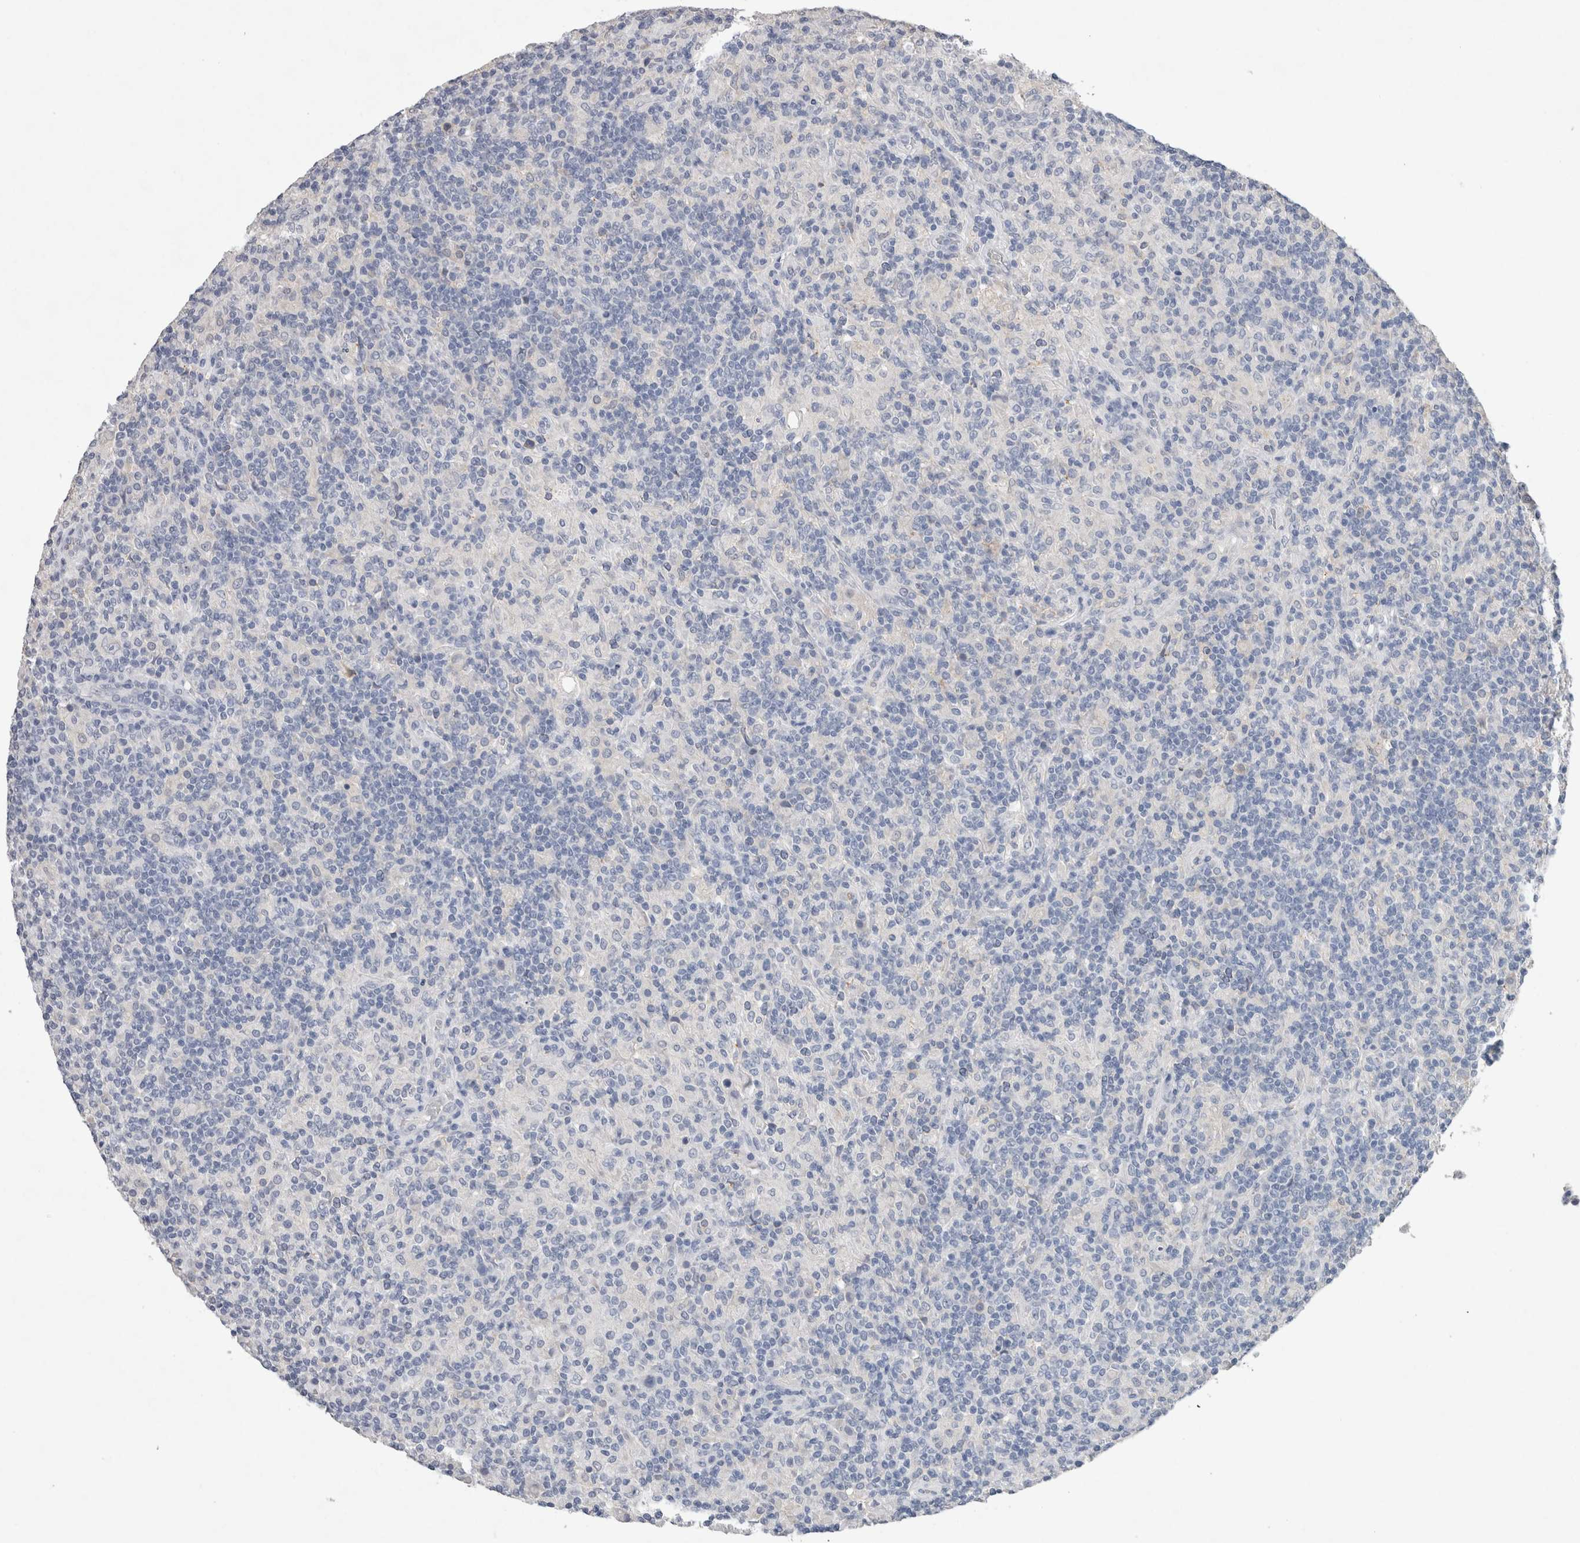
{"staining": {"intensity": "negative", "quantity": "none", "location": "none"}, "tissue": "lymphoma", "cell_type": "Tumor cells", "image_type": "cancer", "snomed": [{"axis": "morphology", "description": "Hodgkin's disease, NOS"}, {"axis": "topography", "description": "Lymph node"}], "caption": "DAB (3,3'-diaminobenzidine) immunohistochemical staining of Hodgkin's disease demonstrates no significant positivity in tumor cells. (Brightfield microscopy of DAB immunohistochemistry at high magnification).", "gene": "FABP7", "patient": {"sex": "male", "age": 70}}